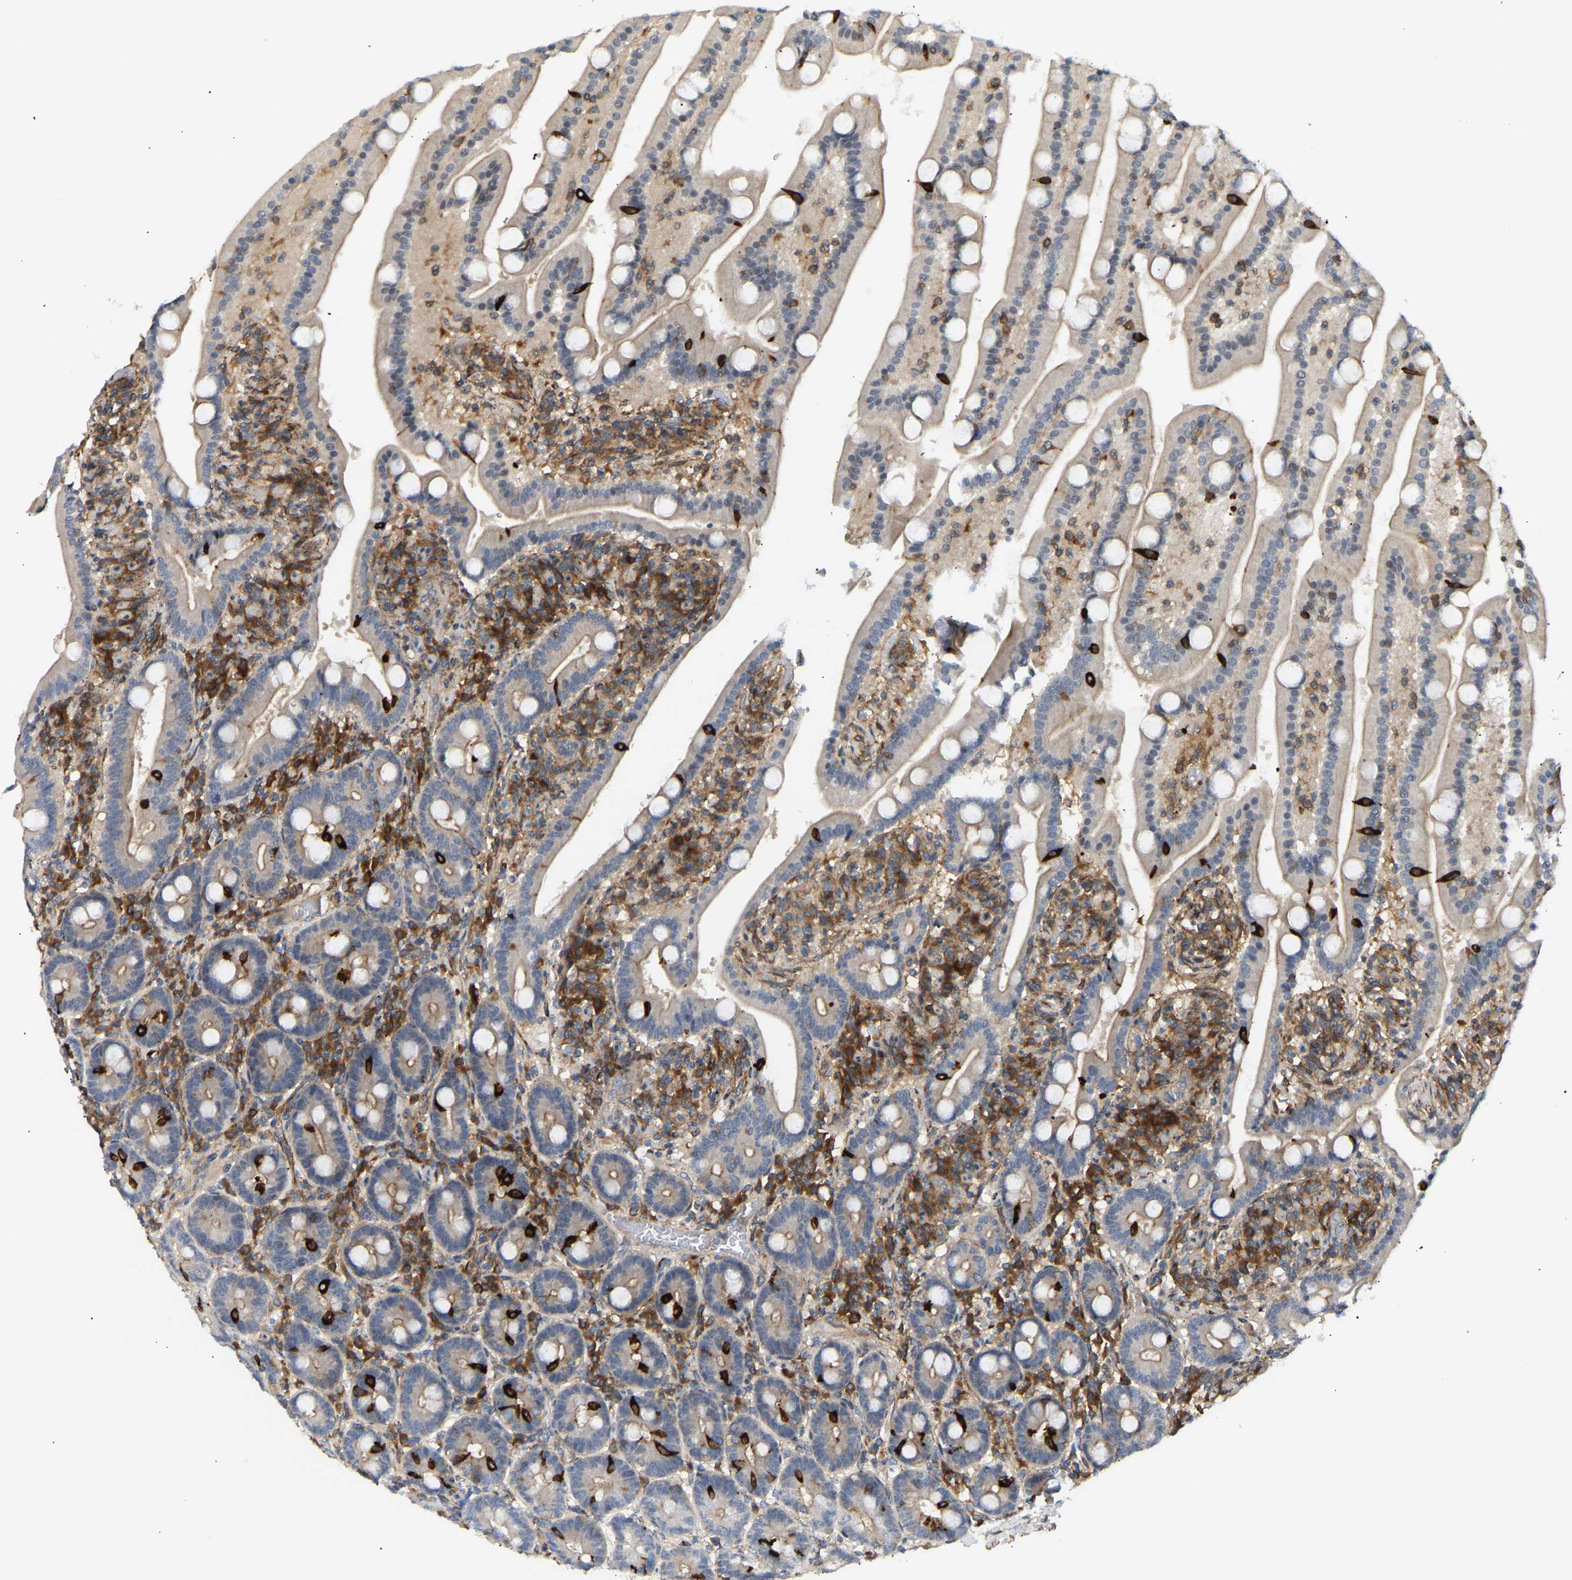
{"staining": {"intensity": "moderate", "quantity": "<25%", "location": "cytoplasmic/membranous"}, "tissue": "duodenum", "cell_type": "Glandular cells", "image_type": "normal", "snomed": [{"axis": "morphology", "description": "Normal tissue, NOS"}, {"axis": "topography", "description": "Duodenum"}], "caption": "A micrograph showing moderate cytoplasmic/membranous staining in approximately <25% of glandular cells in normal duodenum, as visualized by brown immunohistochemical staining.", "gene": "PLCG2", "patient": {"sex": "male", "age": 54}}